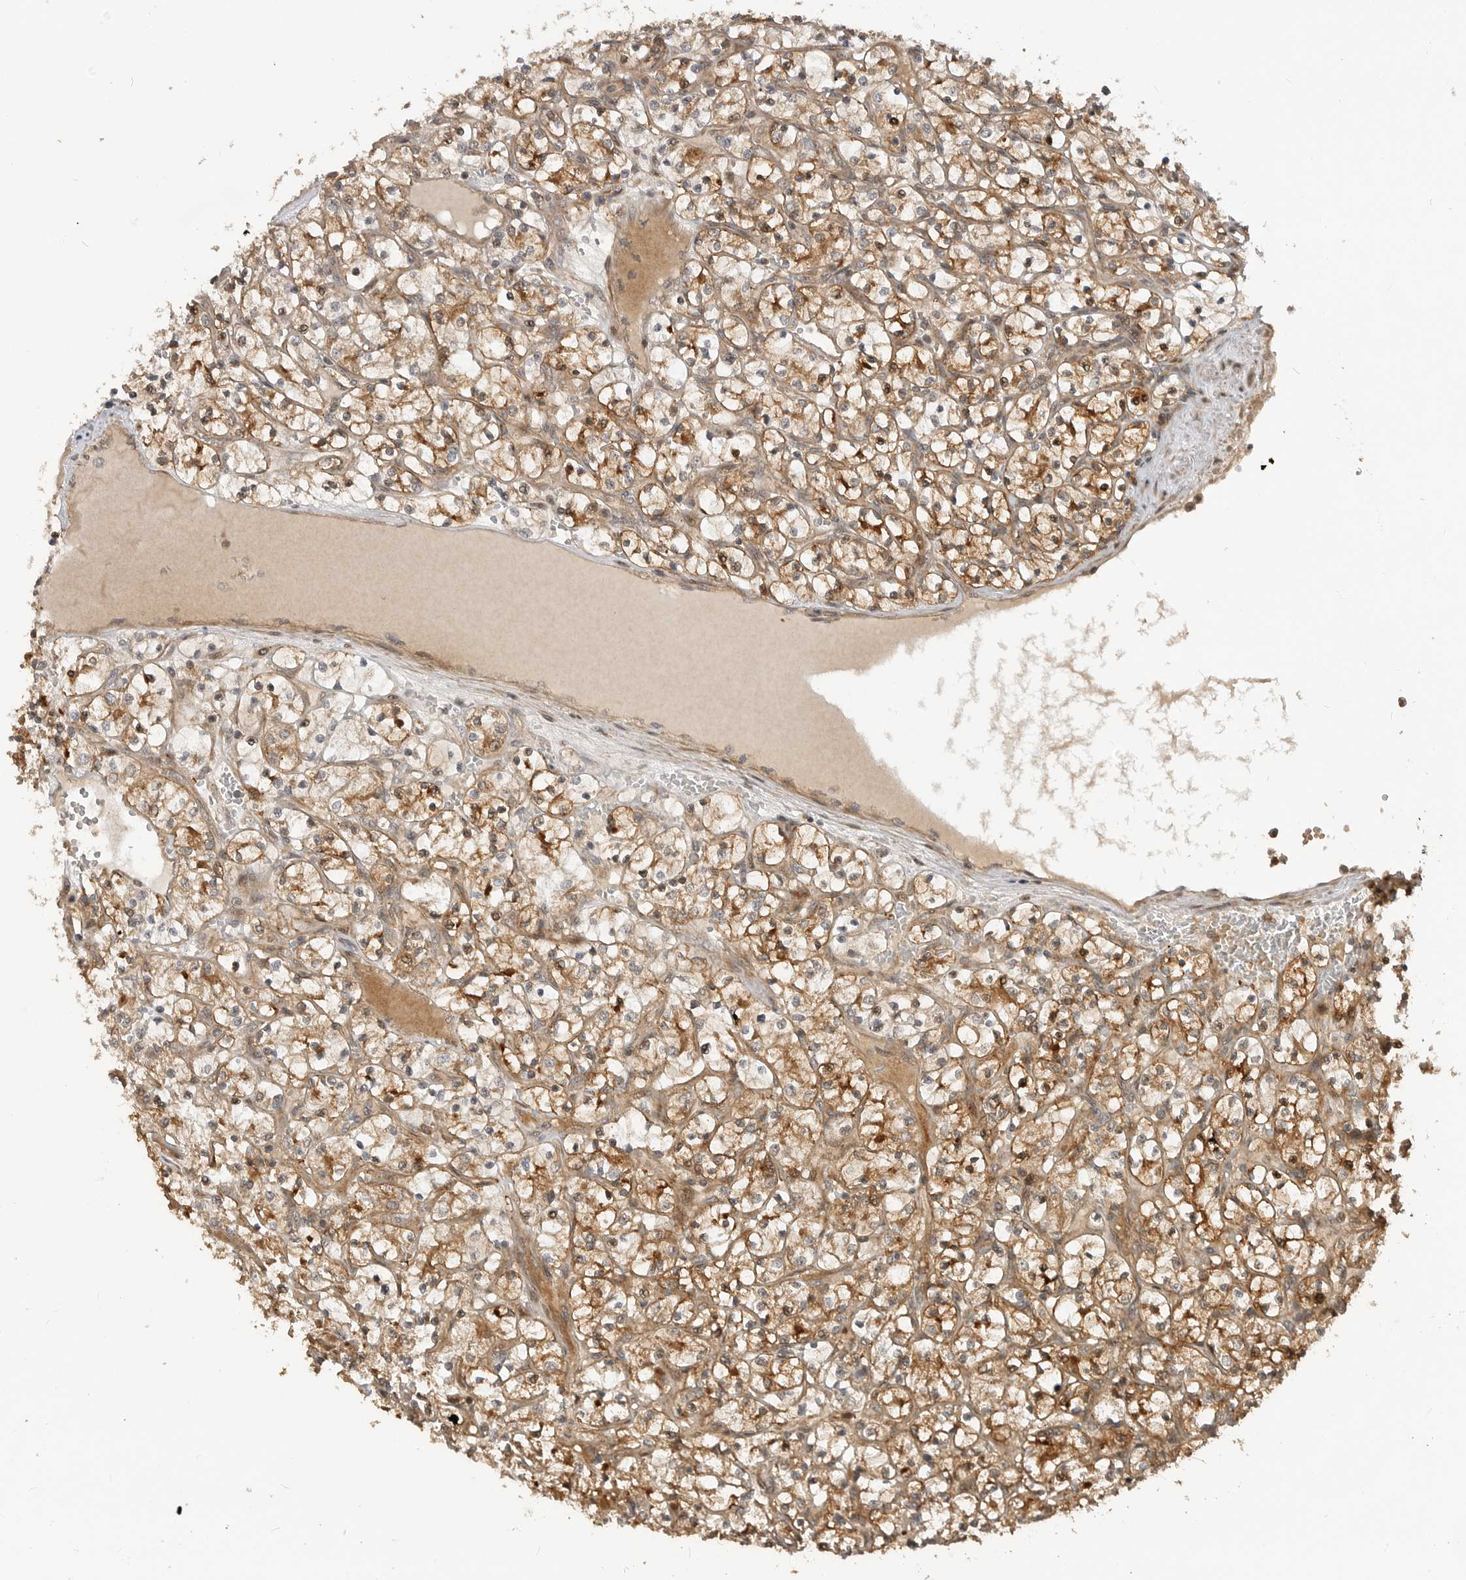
{"staining": {"intensity": "moderate", "quantity": ">75%", "location": "cytoplasmic/membranous"}, "tissue": "renal cancer", "cell_type": "Tumor cells", "image_type": "cancer", "snomed": [{"axis": "morphology", "description": "Adenocarcinoma, NOS"}, {"axis": "topography", "description": "Kidney"}], "caption": "Immunohistochemical staining of human renal adenocarcinoma exhibits medium levels of moderate cytoplasmic/membranous expression in approximately >75% of tumor cells.", "gene": "ADPRS", "patient": {"sex": "female", "age": 69}}